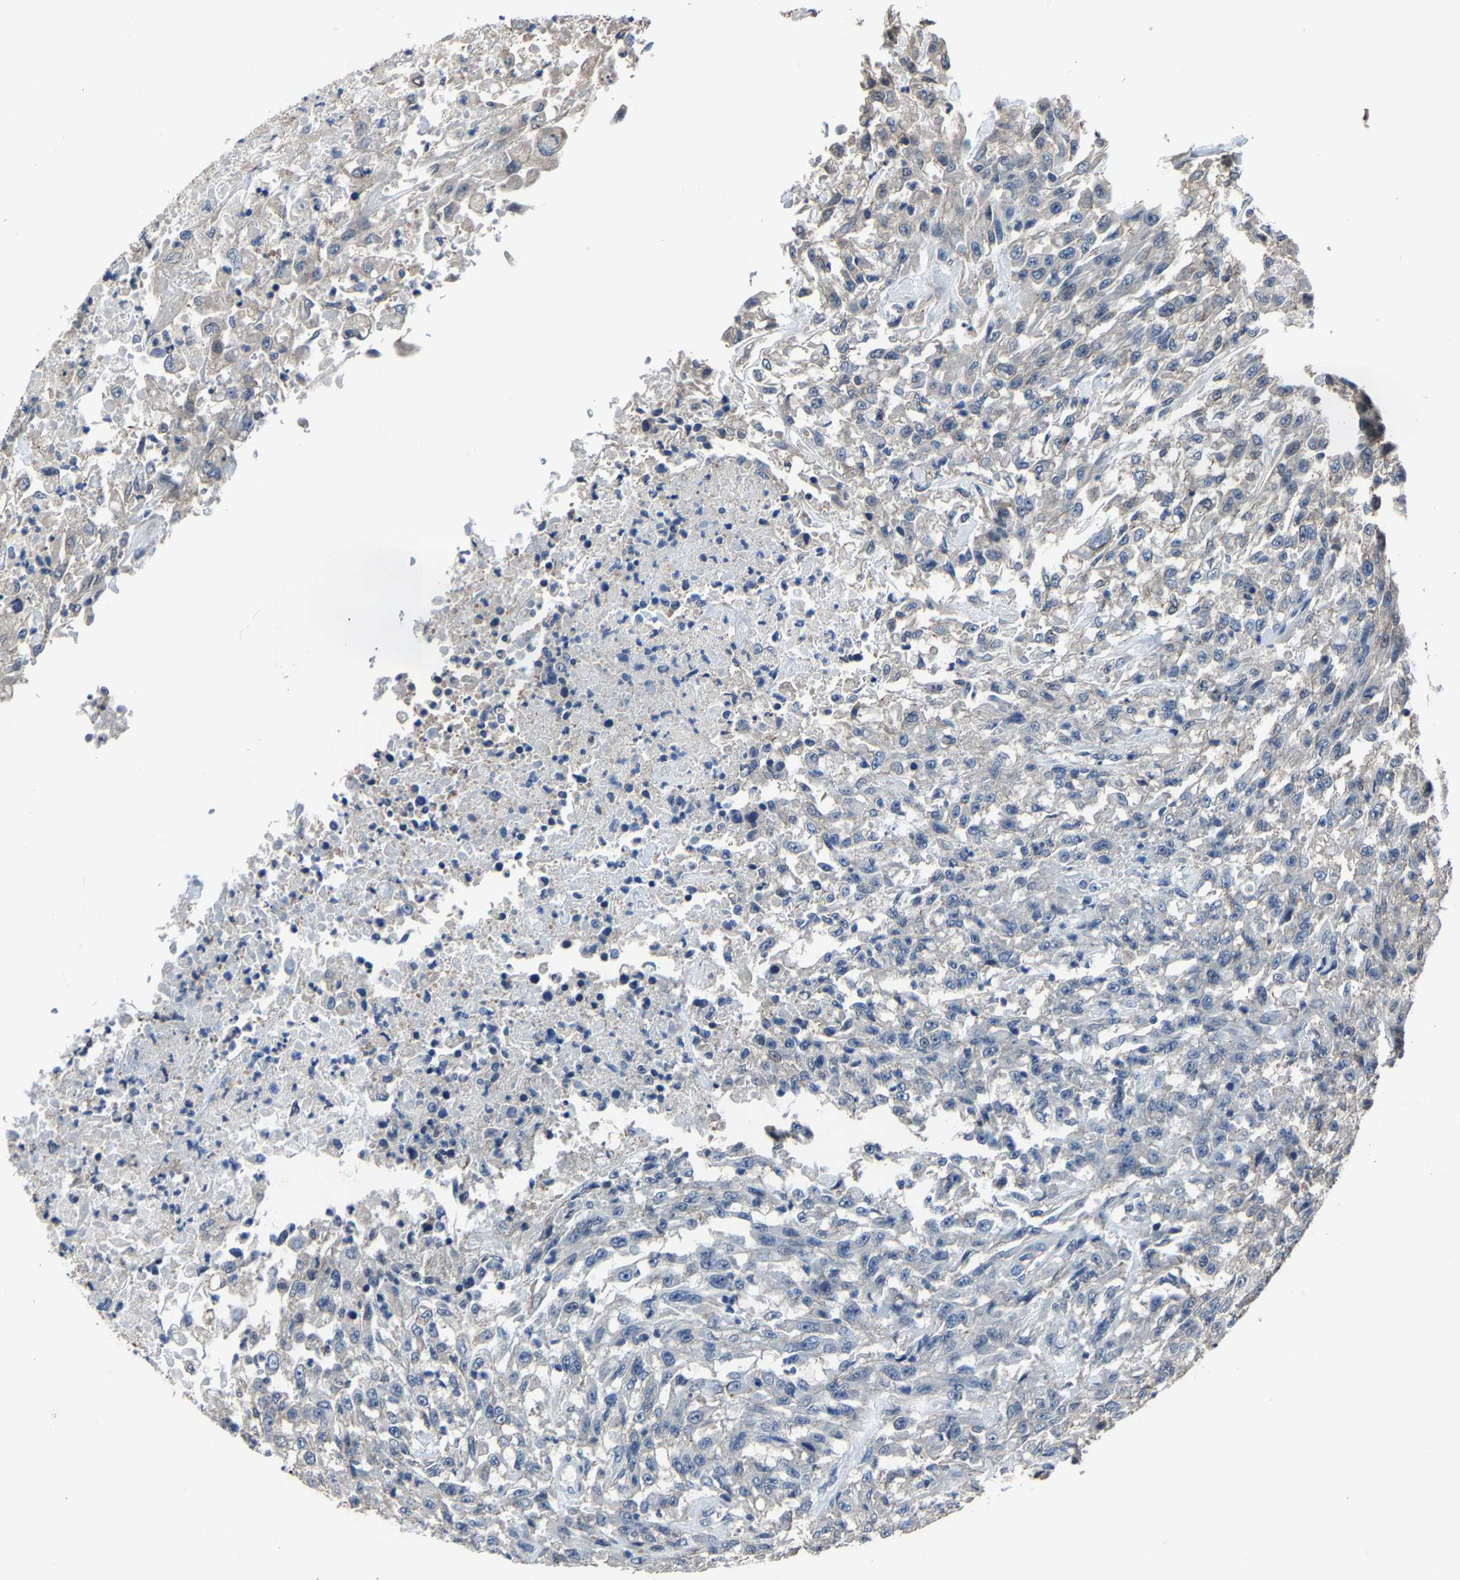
{"staining": {"intensity": "negative", "quantity": "none", "location": "none"}, "tissue": "urothelial cancer", "cell_type": "Tumor cells", "image_type": "cancer", "snomed": [{"axis": "morphology", "description": "Urothelial carcinoma, High grade"}, {"axis": "topography", "description": "Urinary bladder"}], "caption": "This image is of urothelial carcinoma (high-grade) stained with immunohistochemistry (IHC) to label a protein in brown with the nuclei are counter-stained blue. There is no expression in tumor cells. The staining is performed using DAB (3,3'-diaminobenzidine) brown chromogen with nuclei counter-stained in using hematoxylin.", "gene": "STRBP", "patient": {"sex": "male", "age": 46}}